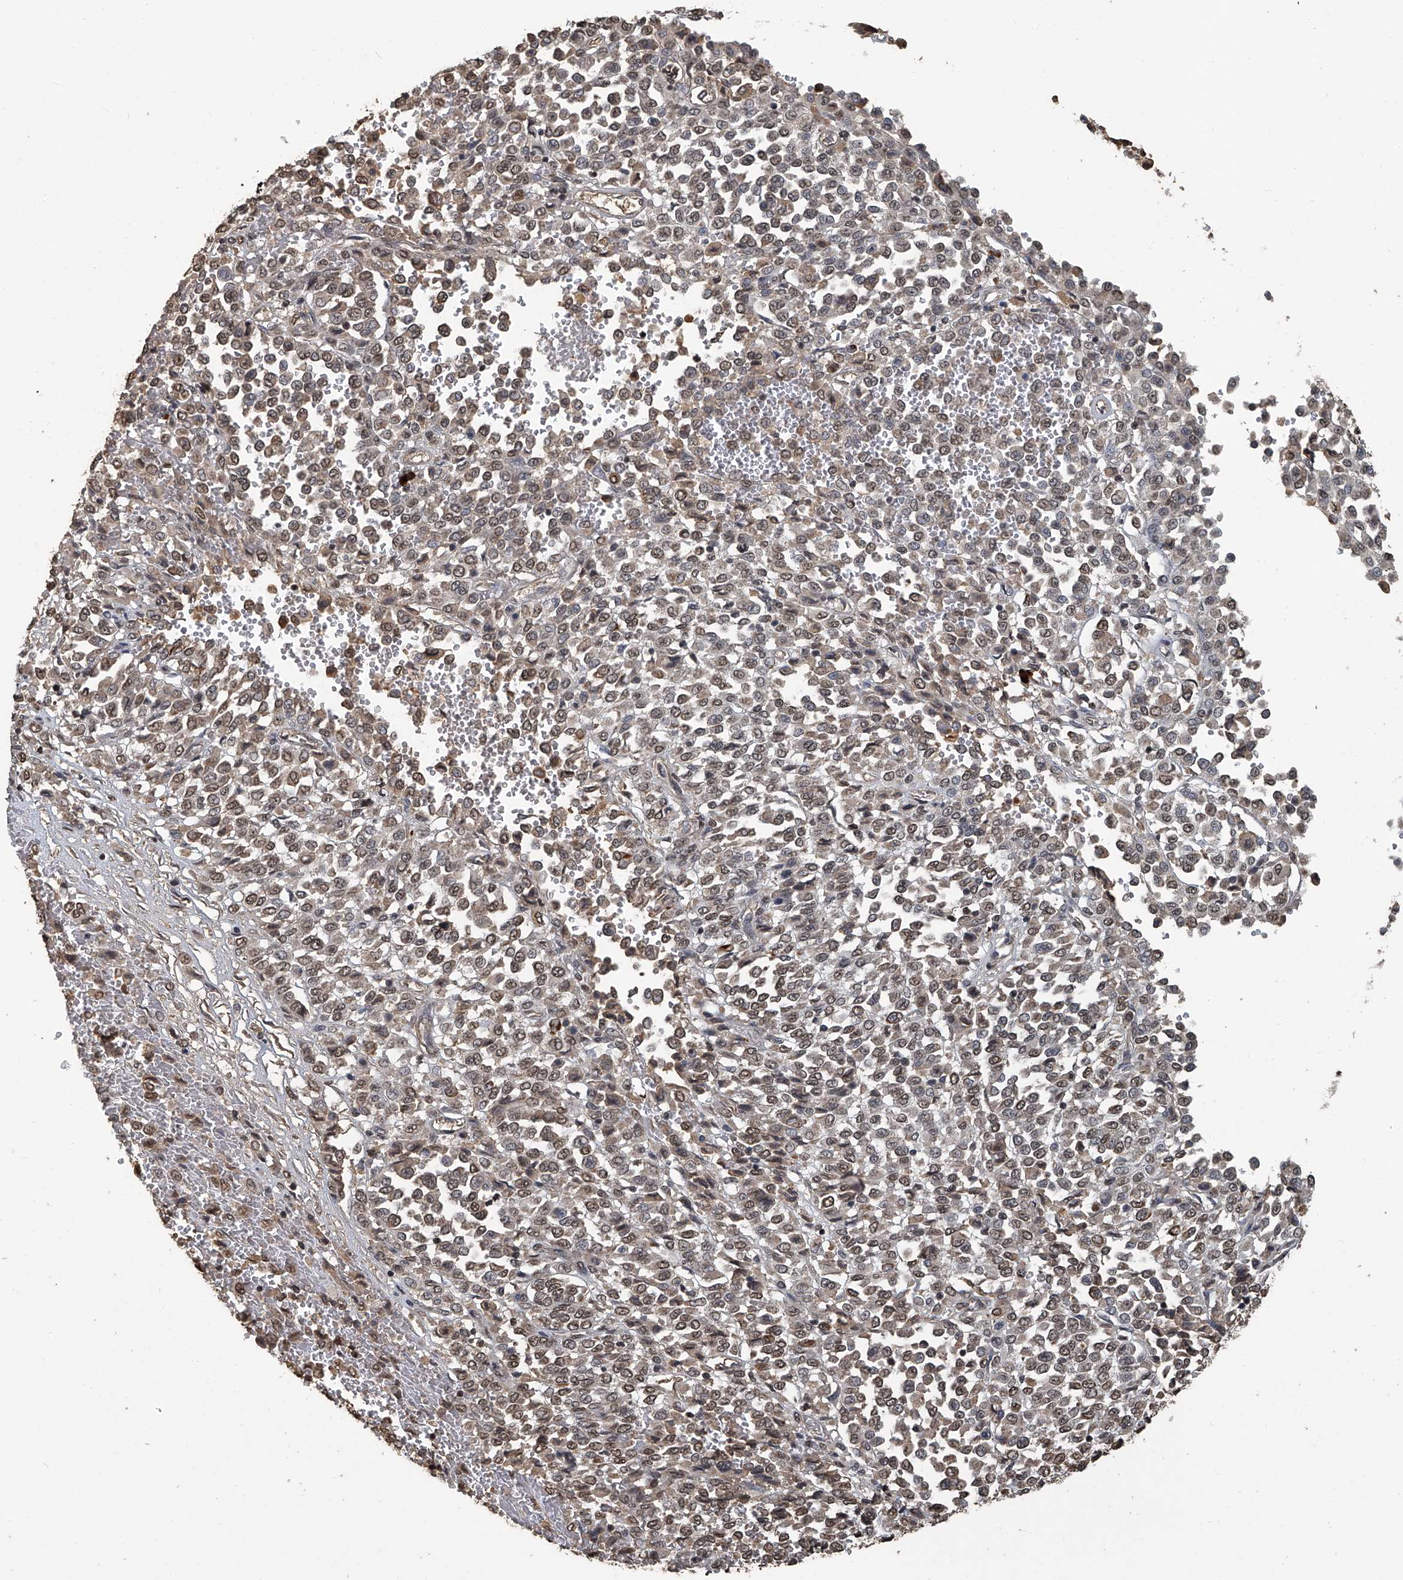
{"staining": {"intensity": "weak", "quantity": "25%-75%", "location": "nuclear"}, "tissue": "melanoma", "cell_type": "Tumor cells", "image_type": "cancer", "snomed": [{"axis": "morphology", "description": "Malignant melanoma, Metastatic site"}, {"axis": "topography", "description": "Pancreas"}], "caption": "Melanoma stained for a protein (brown) reveals weak nuclear positive expression in about 25%-75% of tumor cells.", "gene": "GPR132", "patient": {"sex": "female", "age": 30}}